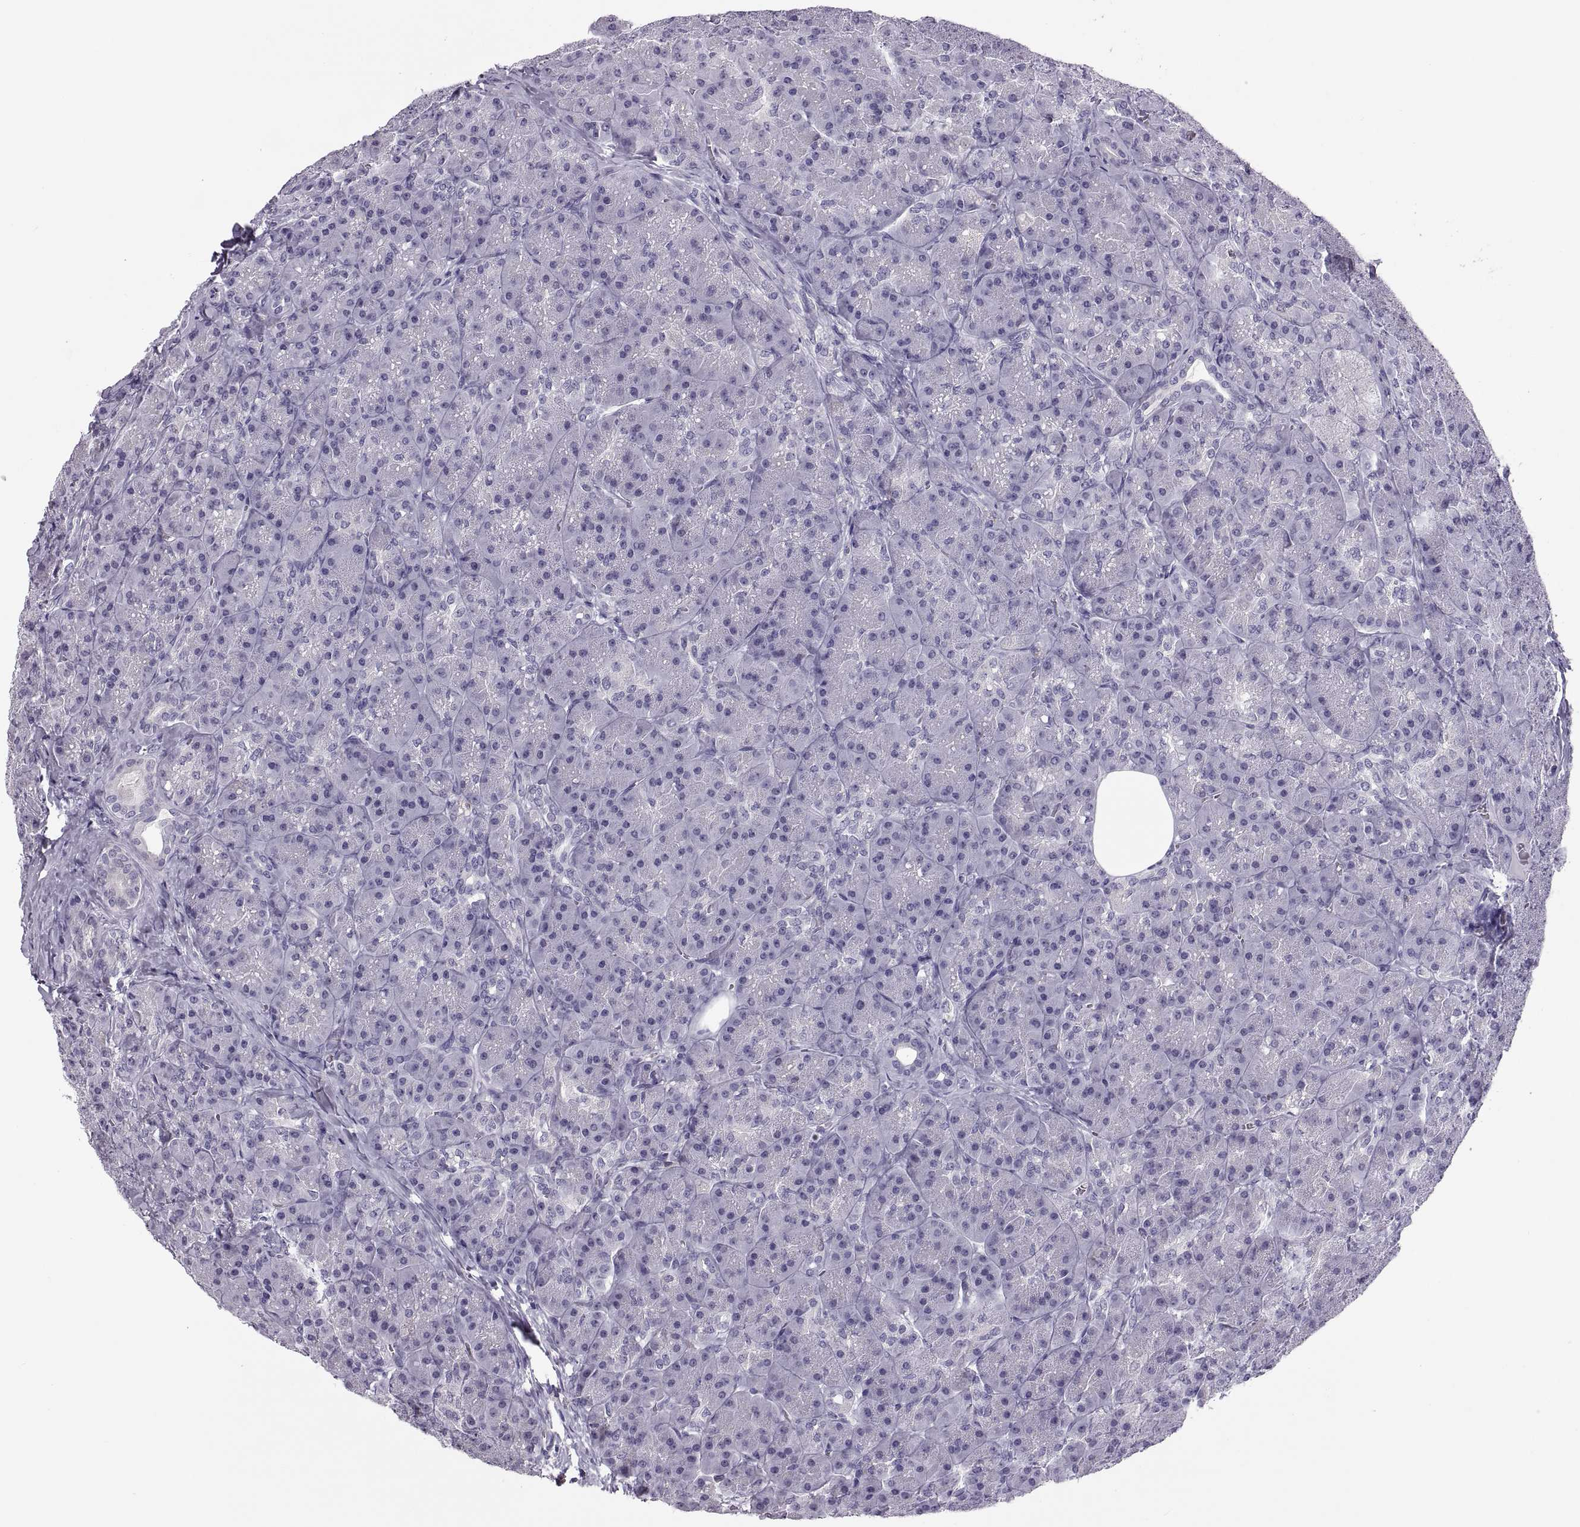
{"staining": {"intensity": "negative", "quantity": "none", "location": "none"}, "tissue": "pancreas", "cell_type": "Exocrine glandular cells", "image_type": "normal", "snomed": [{"axis": "morphology", "description": "Normal tissue, NOS"}, {"axis": "topography", "description": "Pancreas"}], "caption": "Immunohistochemistry (IHC) micrograph of benign human pancreas stained for a protein (brown), which demonstrates no staining in exocrine glandular cells. The staining was performed using DAB to visualize the protein expression in brown, while the nuclei were stained in blue with hematoxylin (Magnification: 20x).", "gene": "TTC21A", "patient": {"sex": "male", "age": 57}}